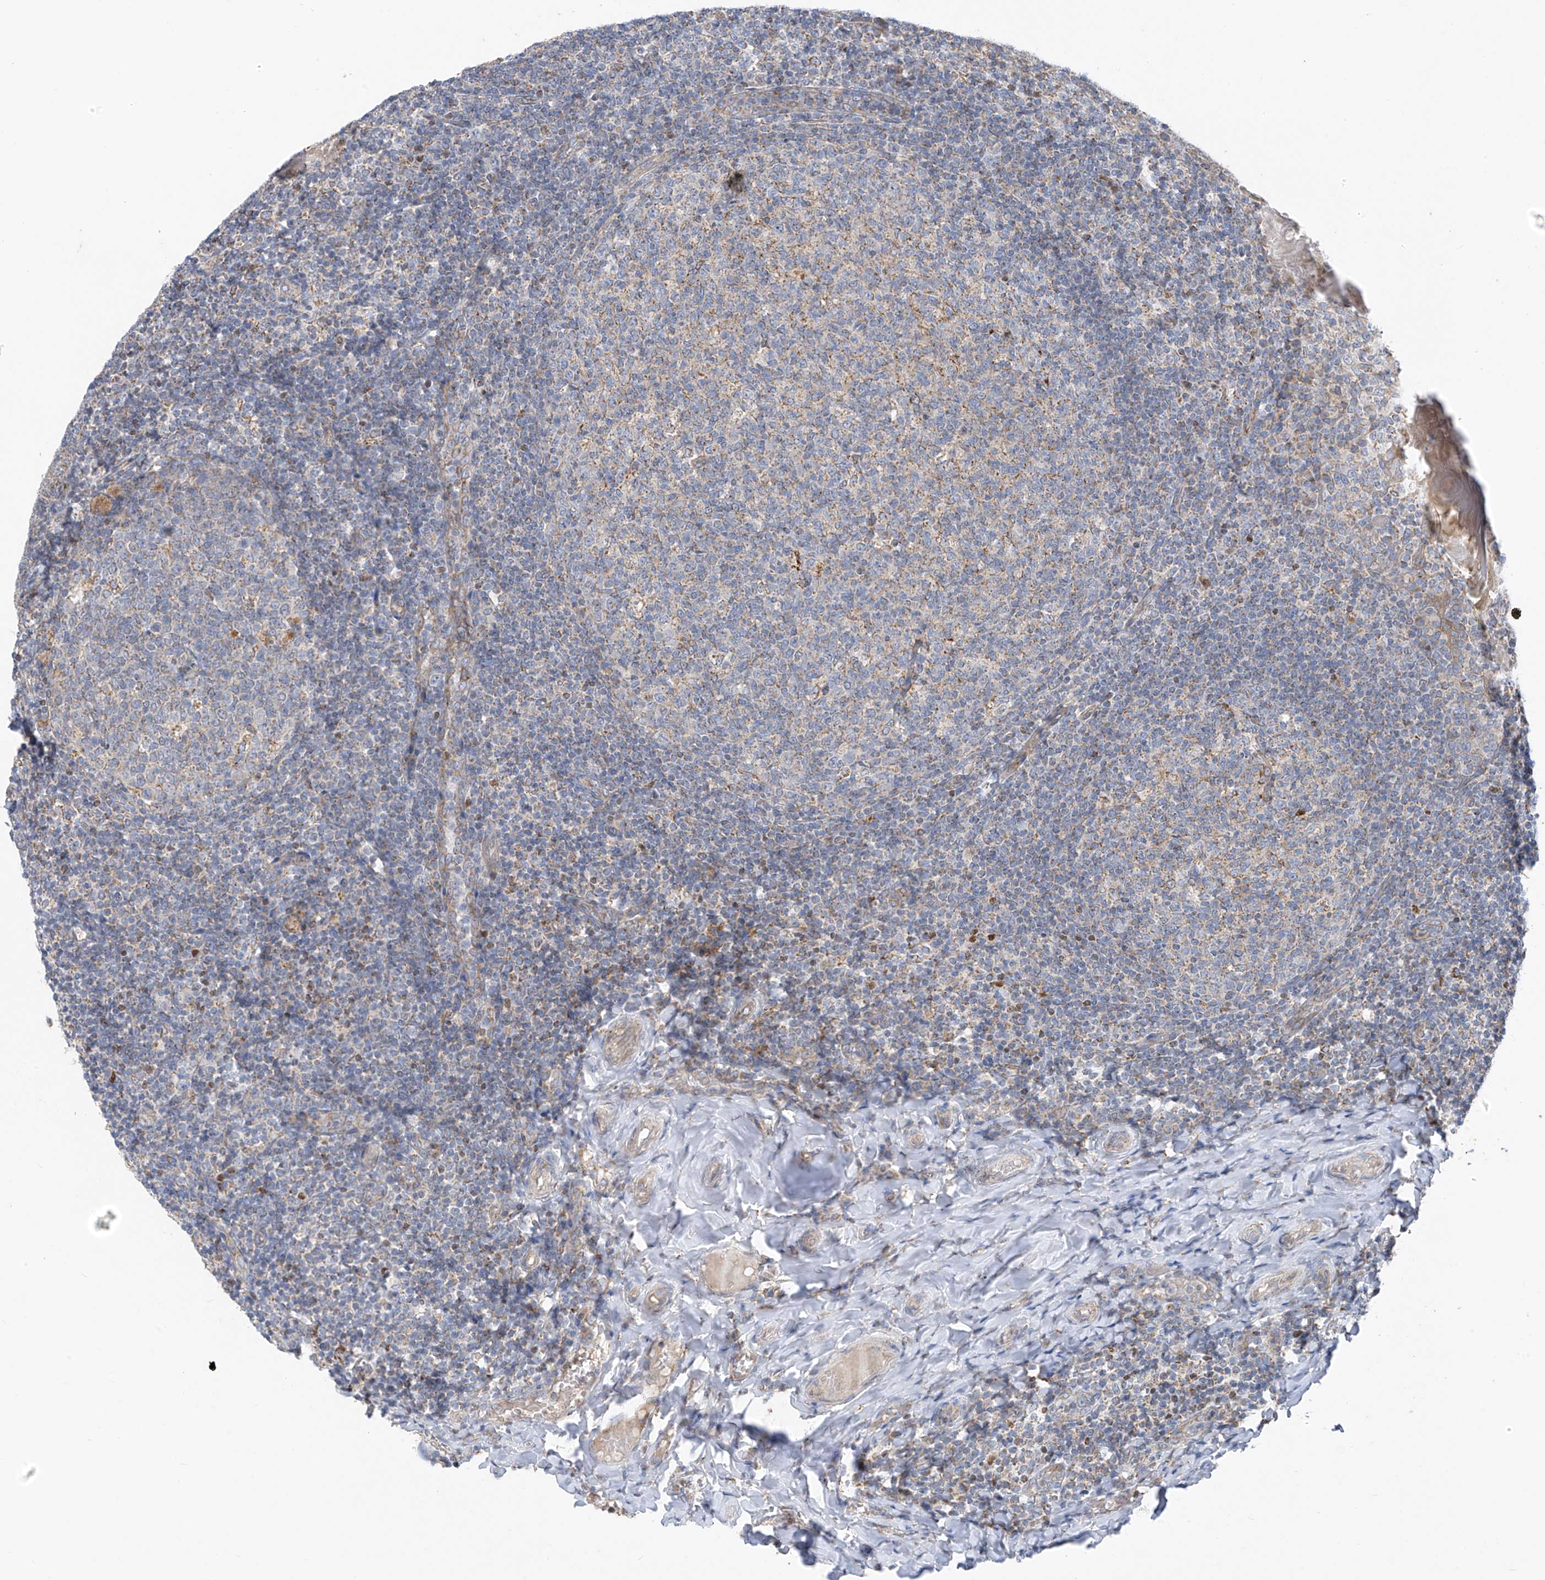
{"staining": {"intensity": "negative", "quantity": "none", "location": "none"}, "tissue": "tonsil", "cell_type": "Germinal center cells", "image_type": "normal", "snomed": [{"axis": "morphology", "description": "Normal tissue, NOS"}, {"axis": "topography", "description": "Tonsil"}], "caption": "Germinal center cells show no significant protein positivity in unremarkable tonsil. (Immunohistochemistry, brightfield microscopy, high magnification).", "gene": "EOMES", "patient": {"sex": "female", "age": 19}}